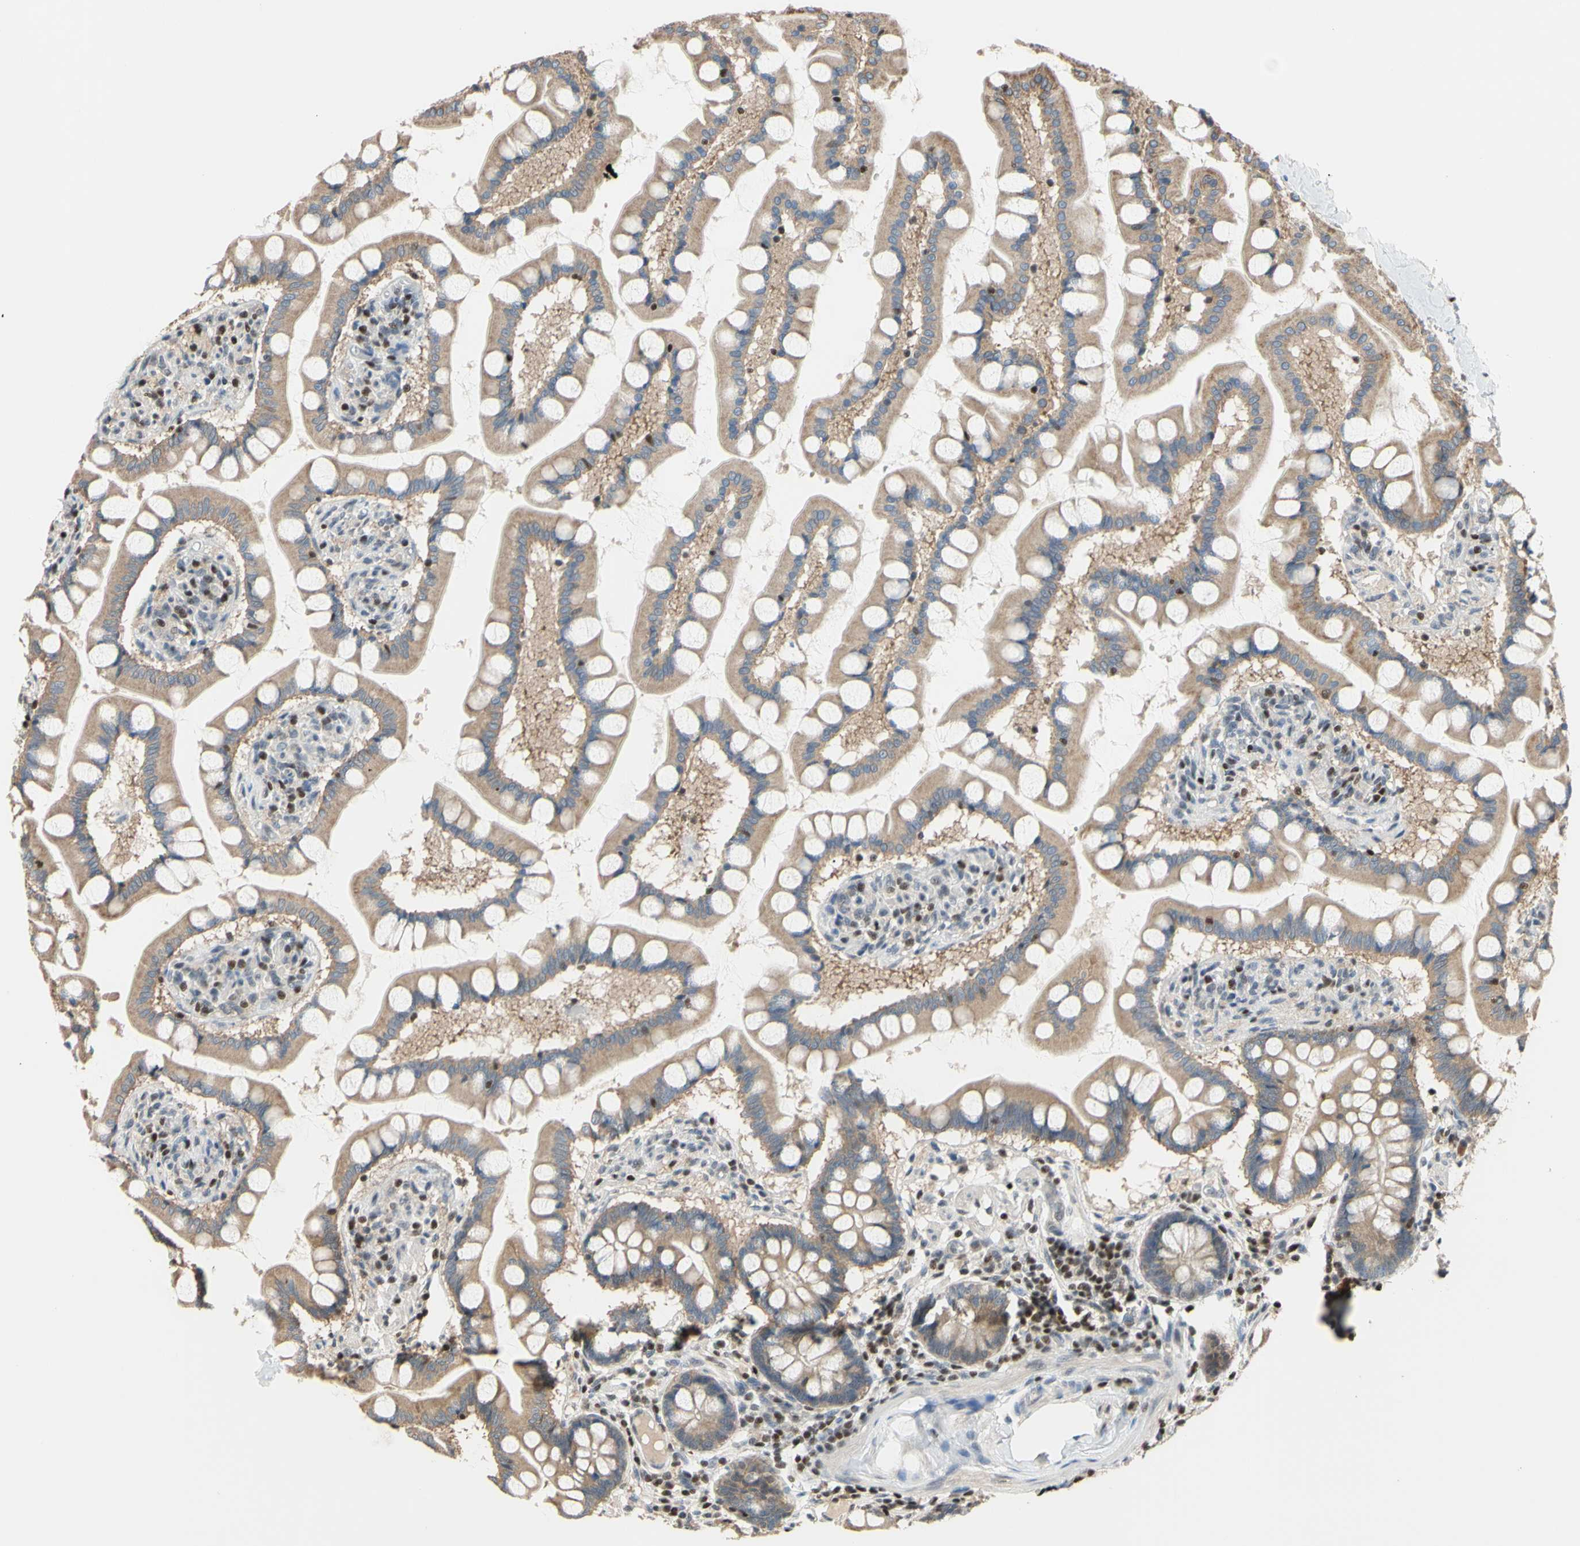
{"staining": {"intensity": "moderate", "quantity": ">75%", "location": "cytoplasmic/membranous"}, "tissue": "small intestine", "cell_type": "Glandular cells", "image_type": "normal", "snomed": [{"axis": "morphology", "description": "Normal tissue, NOS"}, {"axis": "topography", "description": "Small intestine"}], "caption": "Moderate cytoplasmic/membranous positivity is seen in approximately >75% of glandular cells in benign small intestine.", "gene": "SP4", "patient": {"sex": "male", "age": 41}}